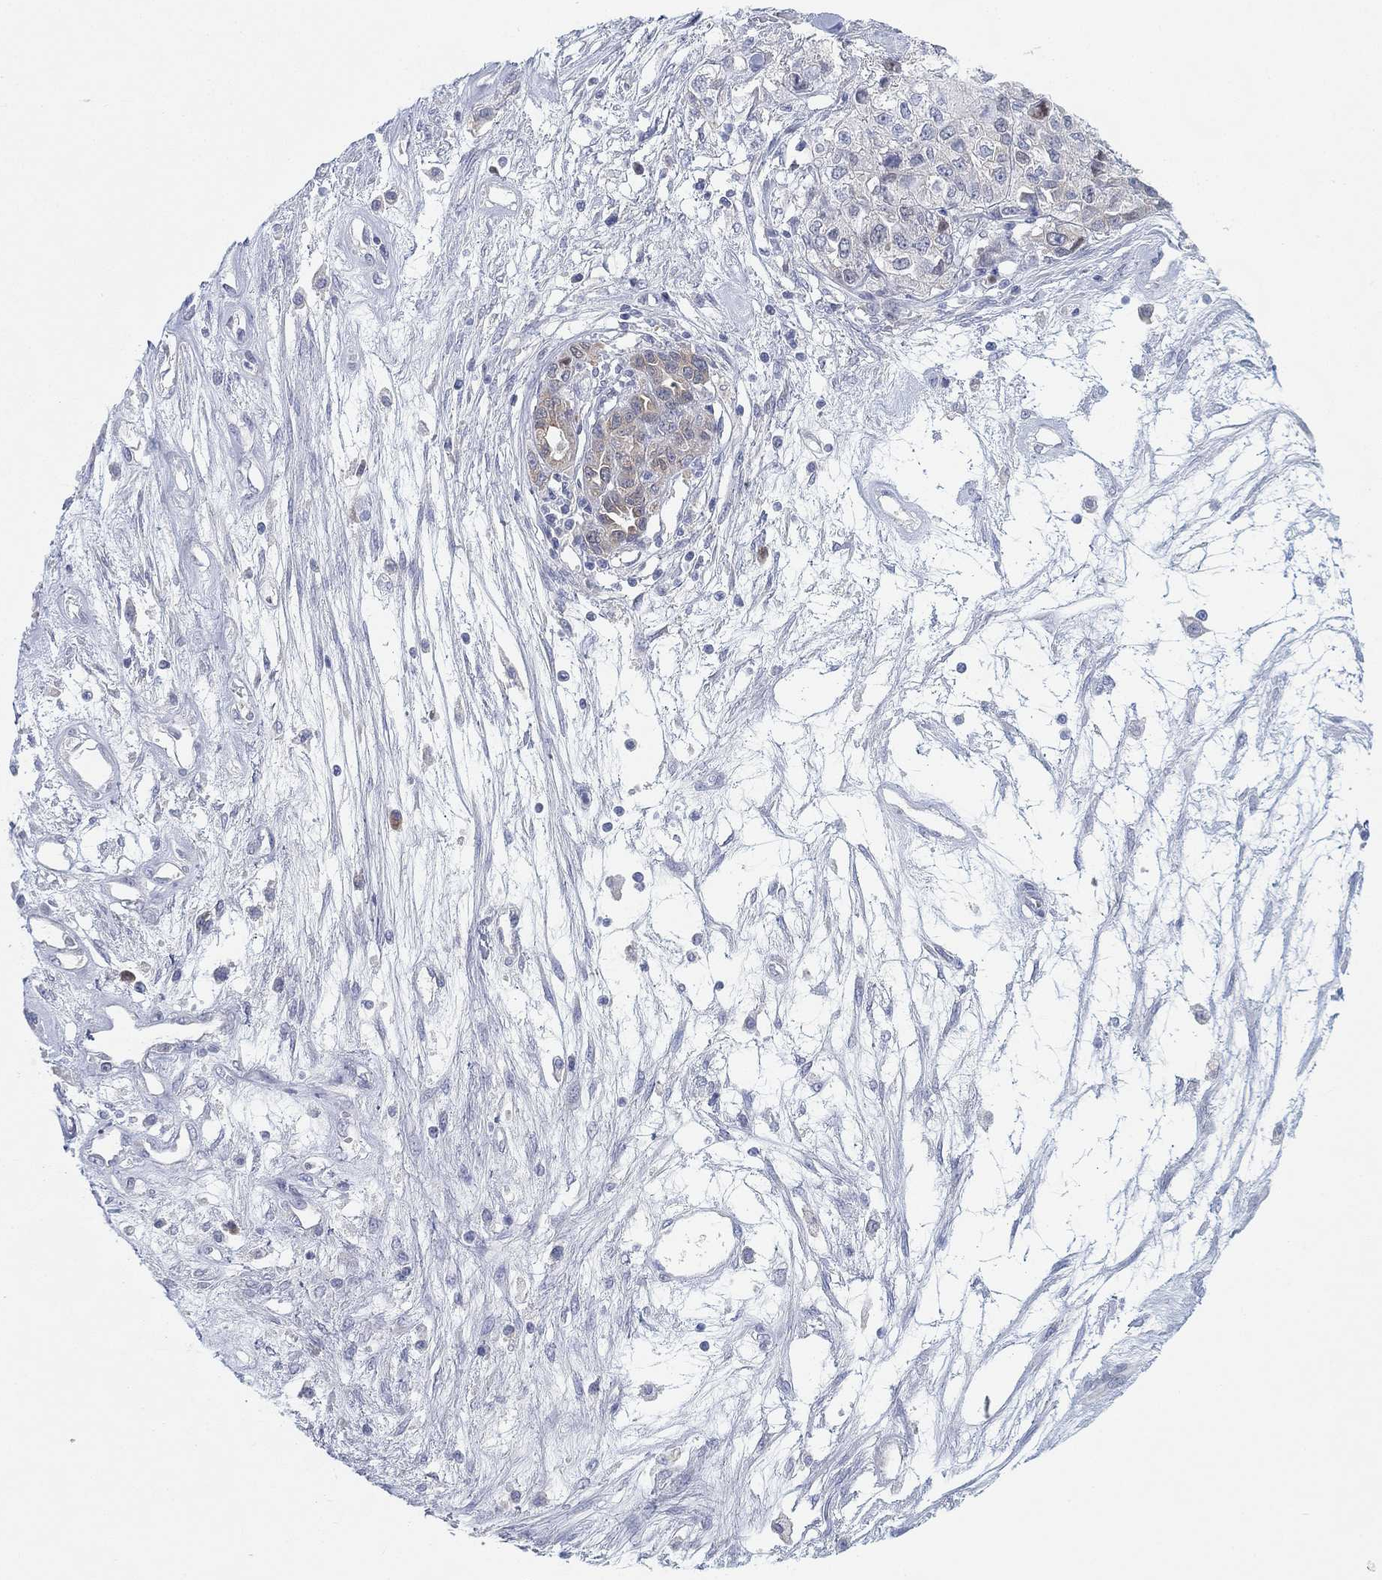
{"staining": {"intensity": "weak", "quantity": "<25%", "location": "cytoplasmic/membranous"}, "tissue": "ovarian cancer", "cell_type": "Tumor cells", "image_type": "cancer", "snomed": [{"axis": "morphology", "description": "Cystadenocarcinoma, serous, NOS"}, {"axis": "topography", "description": "Ovary"}], "caption": "The micrograph exhibits no significant expression in tumor cells of ovarian cancer.", "gene": "GCNA", "patient": {"sex": "female", "age": 87}}